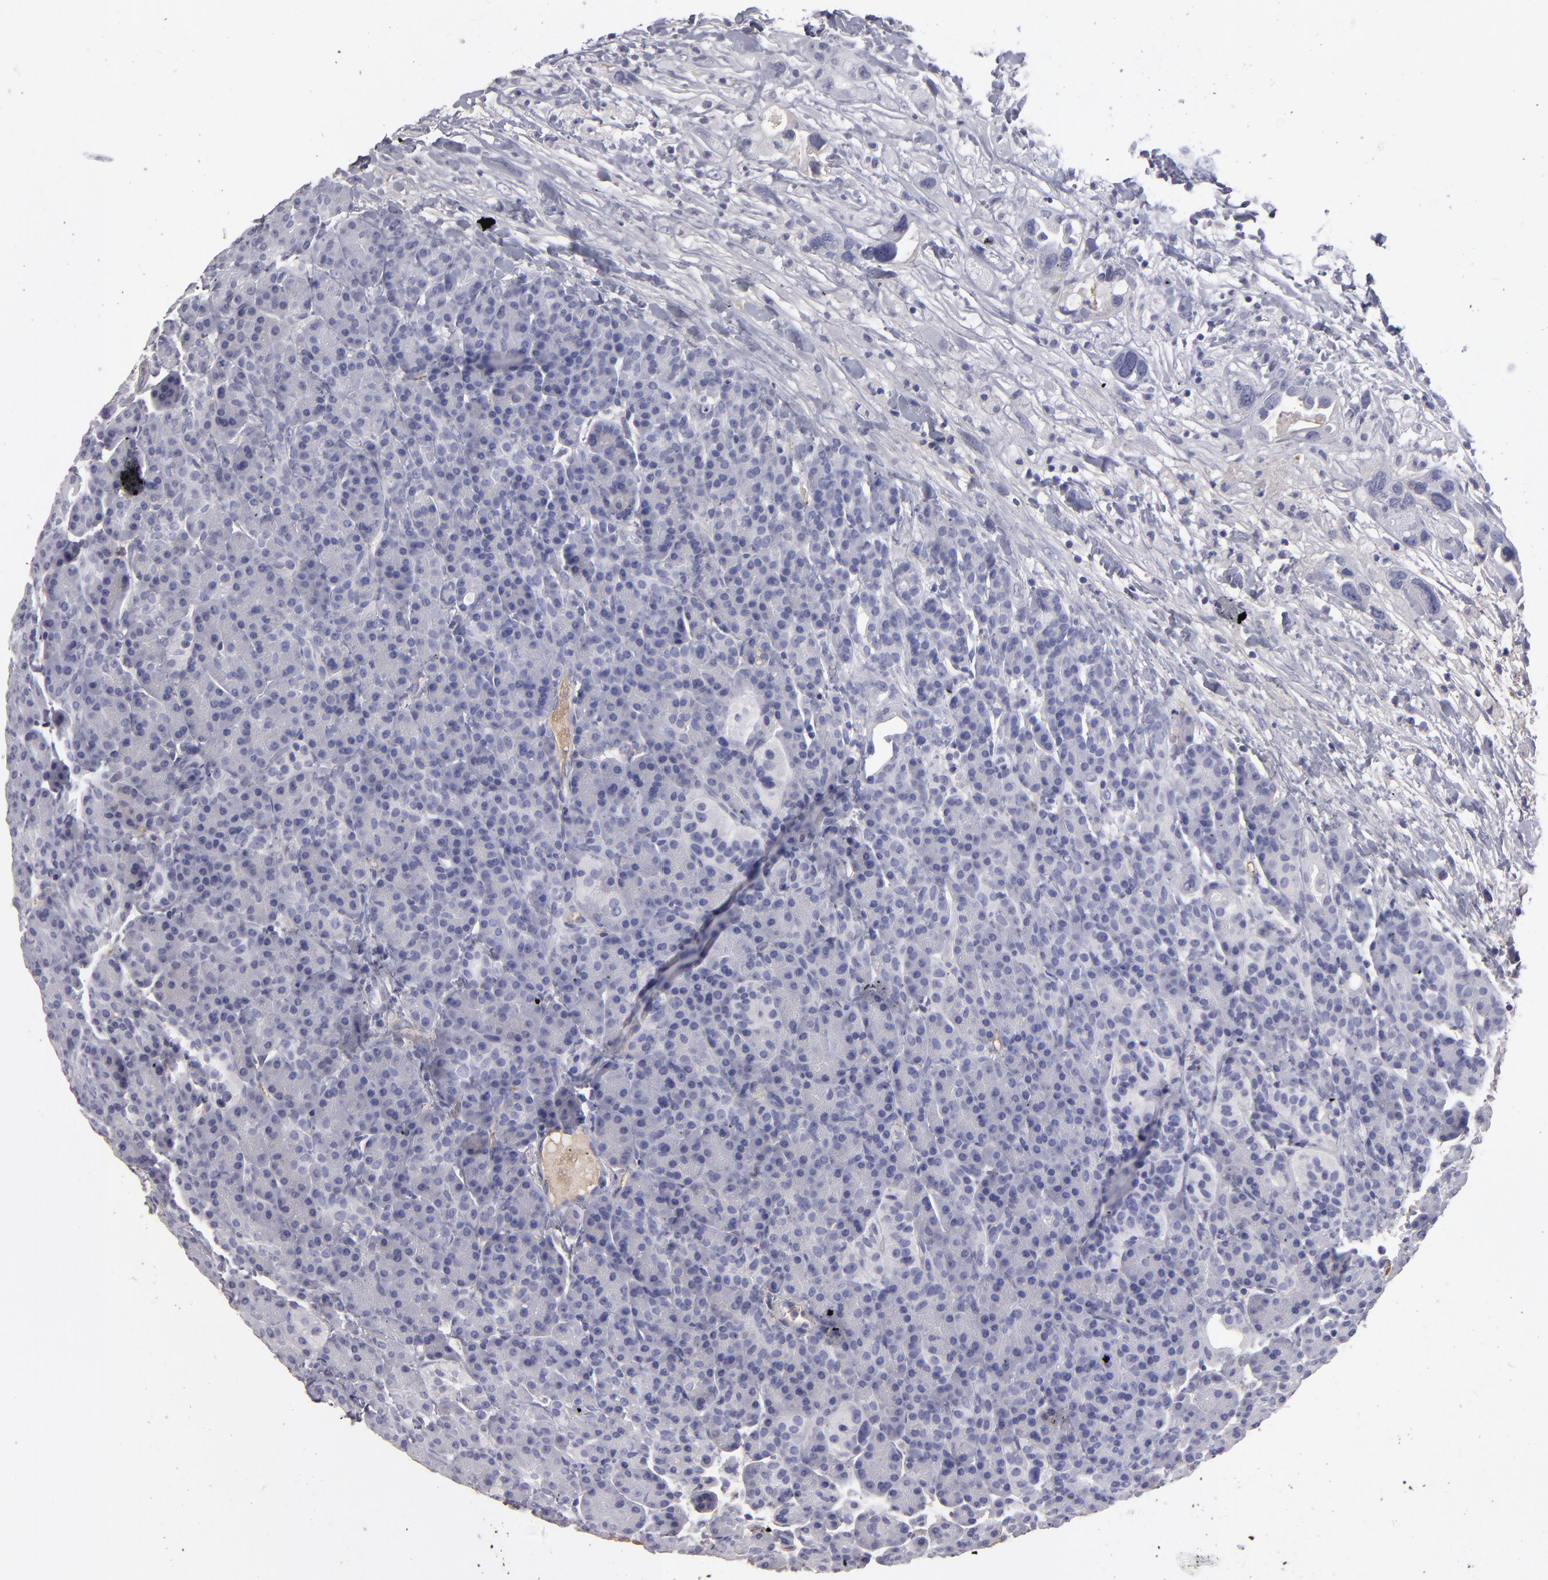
{"staining": {"intensity": "negative", "quantity": "none", "location": "none"}, "tissue": "pancreas", "cell_type": "Exocrine glandular cells", "image_type": "normal", "snomed": [{"axis": "morphology", "description": "Normal tissue, NOS"}, {"axis": "topography", "description": "Pancreas"}], "caption": "High power microscopy photomicrograph of an immunohistochemistry micrograph of unremarkable pancreas, revealing no significant expression in exocrine glandular cells.", "gene": "ABCC4", "patient": {"sex": "female", "age": 77}}